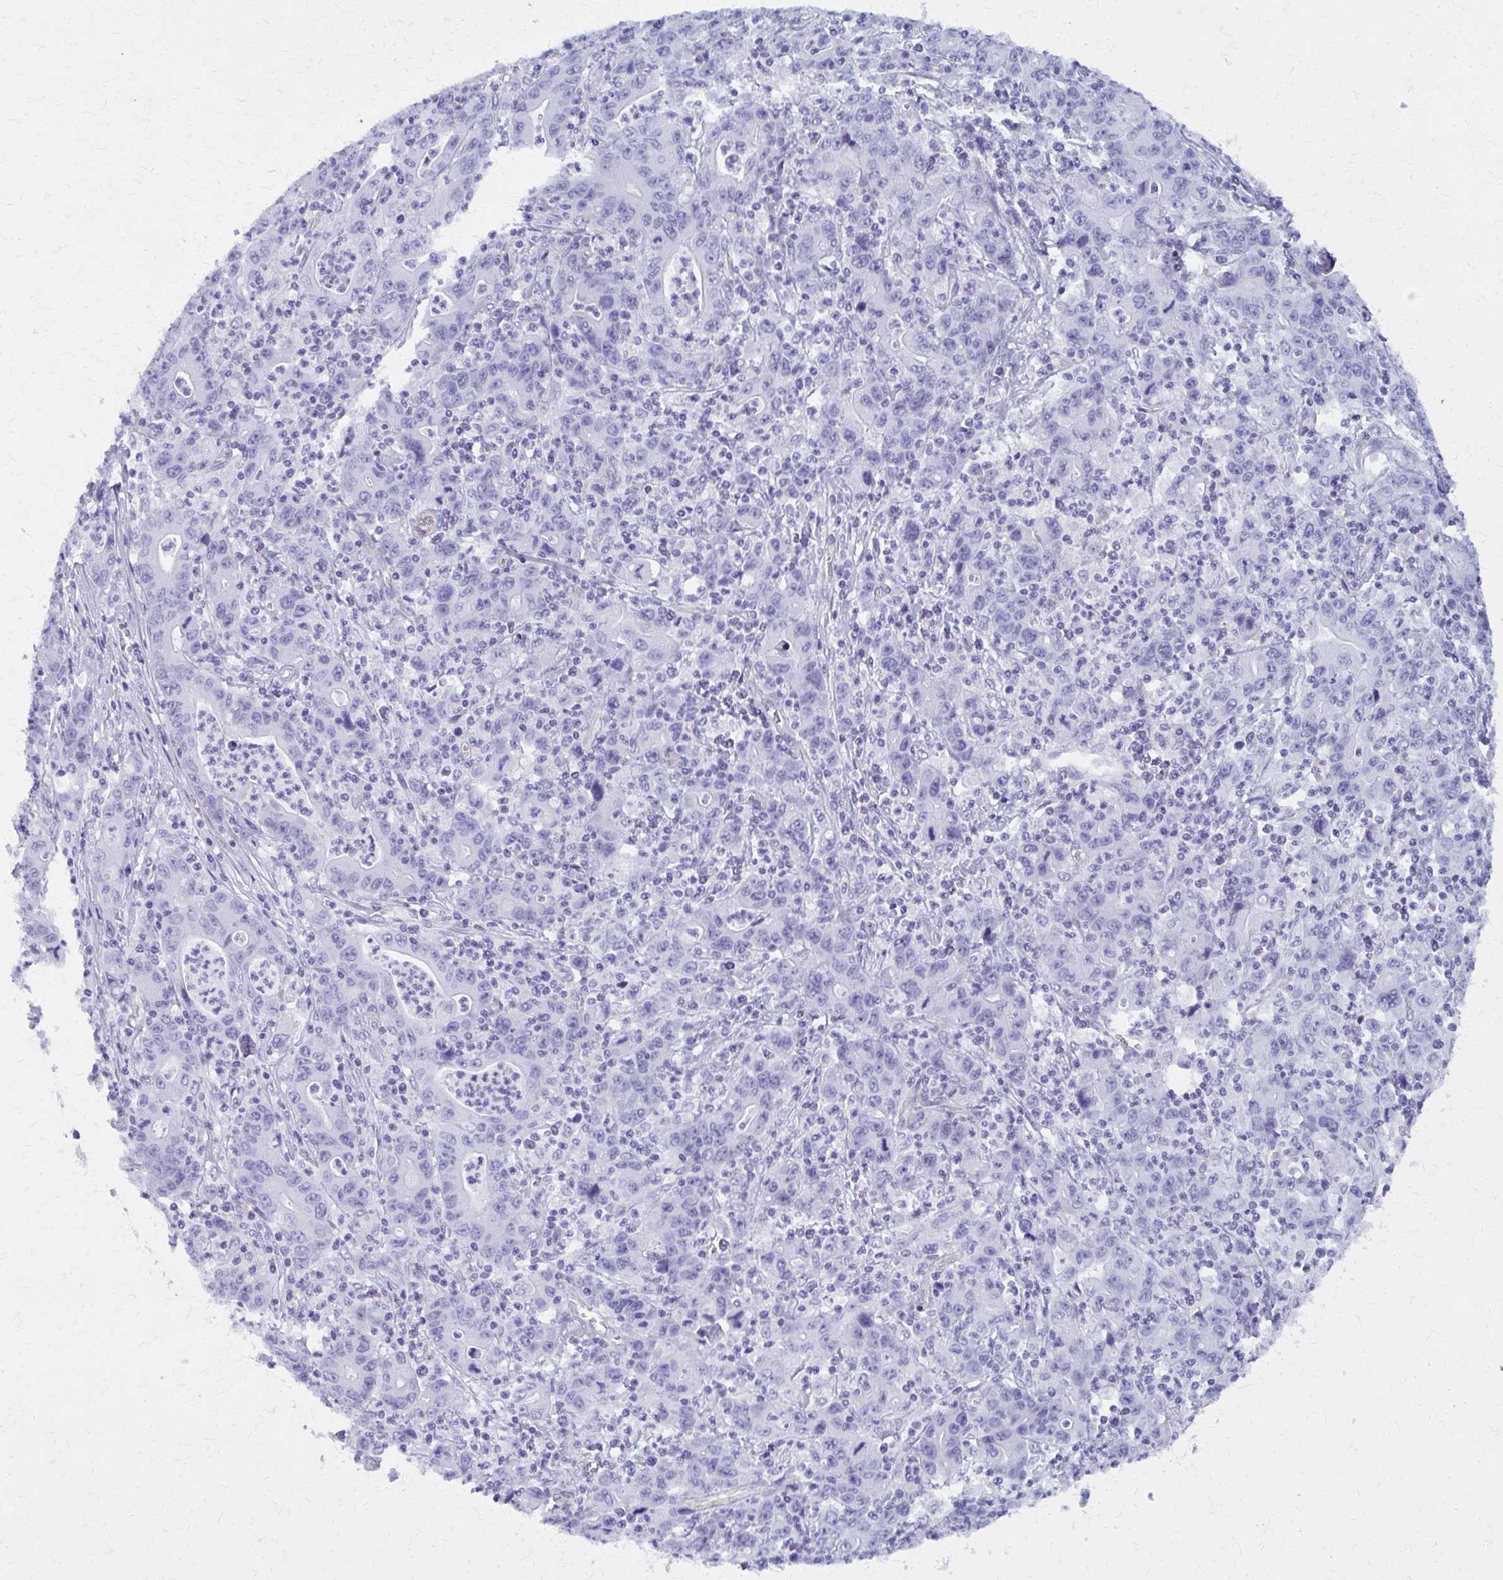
{"staining": {"intensity": "negative", "quantity": "none", "location": "none"}, "tissue": "stomach cancer", "cell_type": "Tumor cells", "image_type": "cancer", "snomed": [{"axis": "morphology", "description": "Adenocarcinoma, NOS"}, {"axis": "topography", "description": "Stomach, upper"}], "caption": "Stomach cancer stained for a protein using immunohistochemistry demonstrates no expression tumor cells.", "gene": "GFAP", "patient": {"sex": "male", "age": 69}}